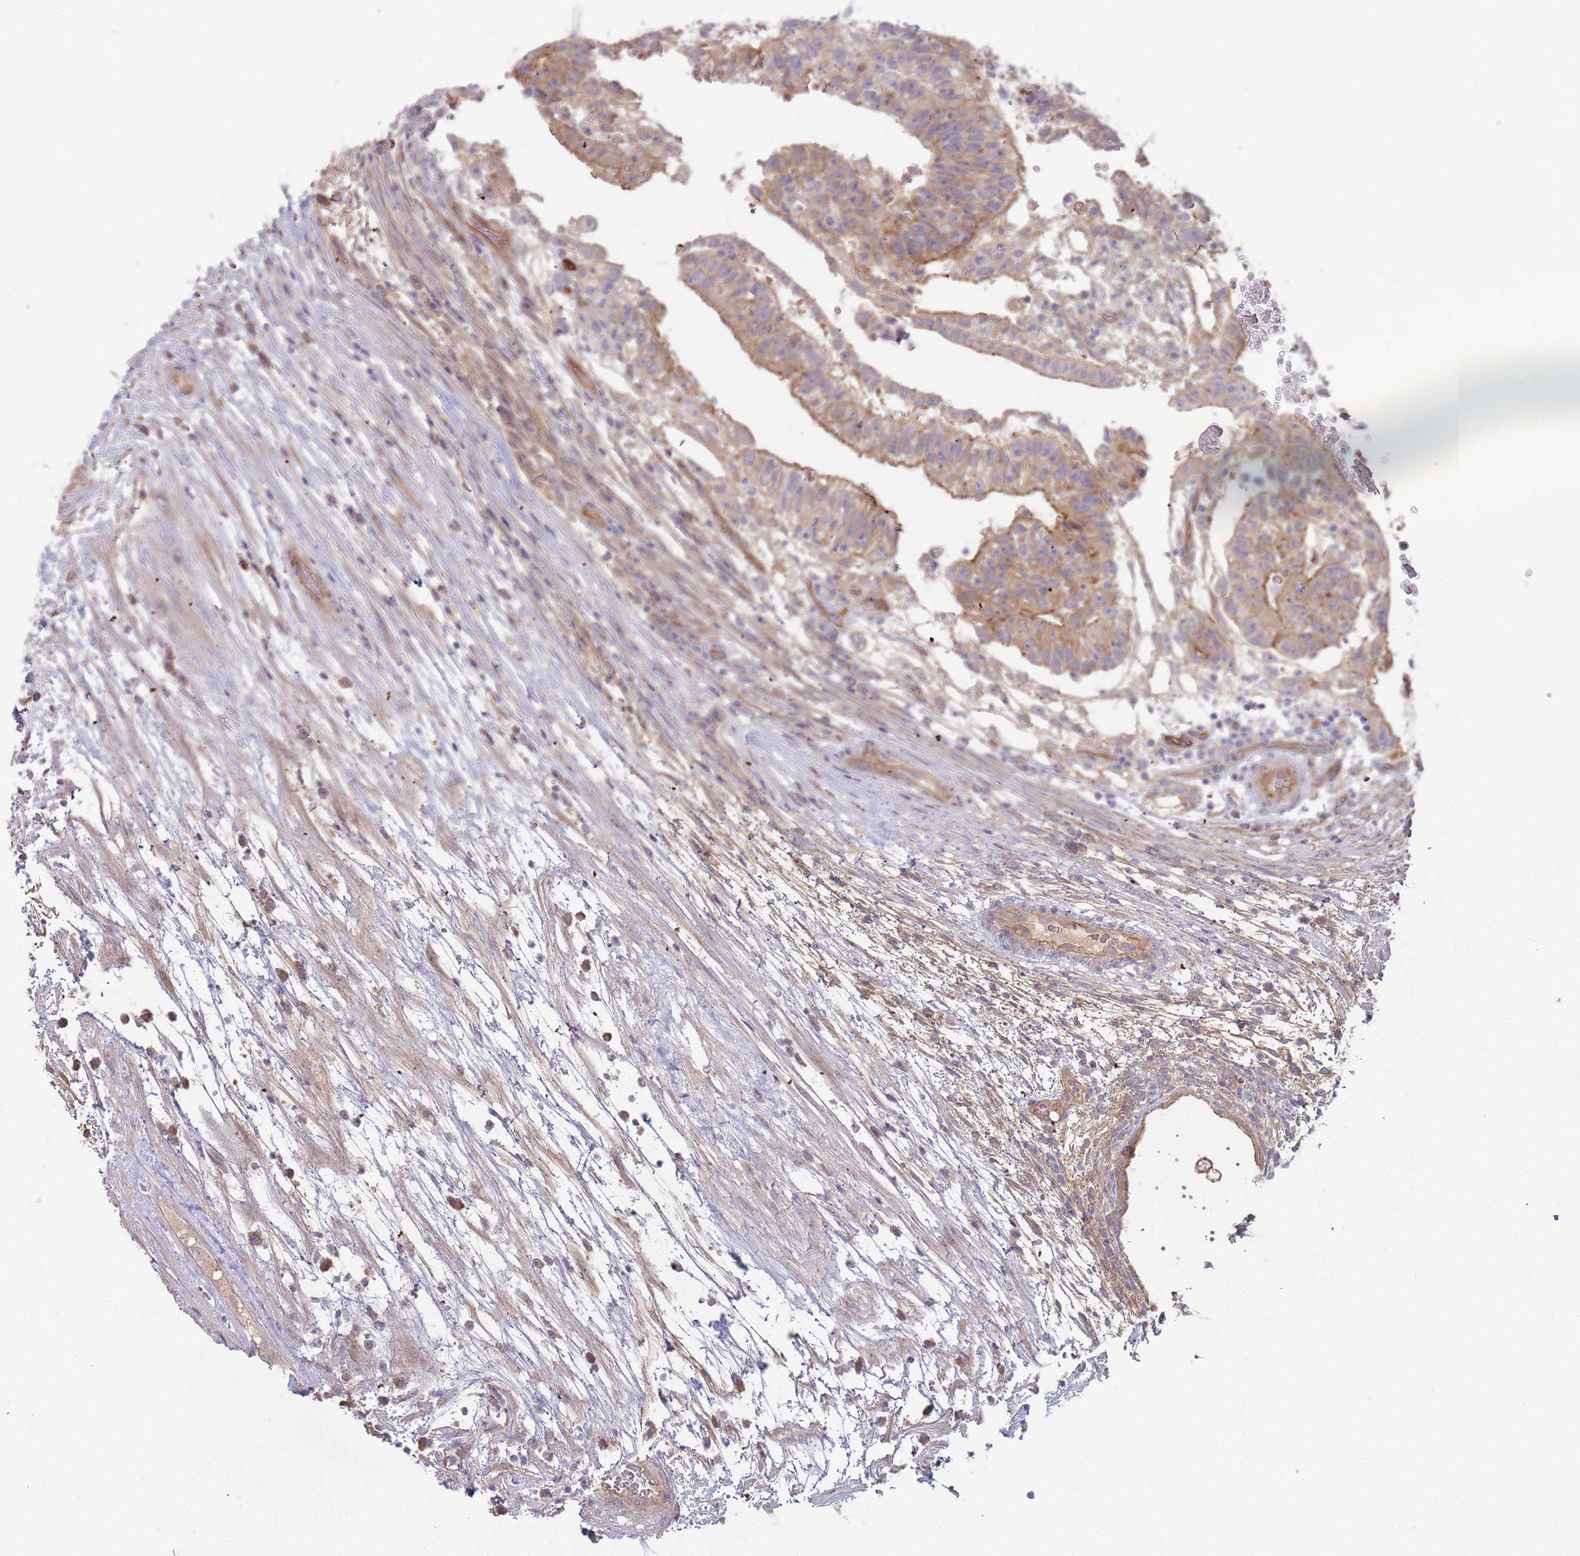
{"staining": {"intensity": "moderate", "quantity": ">75%", "location": "cytoplasmic/membranous"}, "tissue": "testis cancer", "cell_type": "Tumor cells", "image_type": "cancer", "snomed": [{"axis": "morphology", "description": "Normal tissue, NOS"}, {"axis": "morphology", "description": "Carcinoma, Embryonal, NOS"}, {"axis": "topography", "description": "Testis"}], "caption": "Moderate cytoplasmic/membranous staining for a protein is appreciated in about >75% of tumor cells of testis cancer using immunohistochemistry.", "gene": "SAV1", "patient": {"sex": "male", "age": 32}}